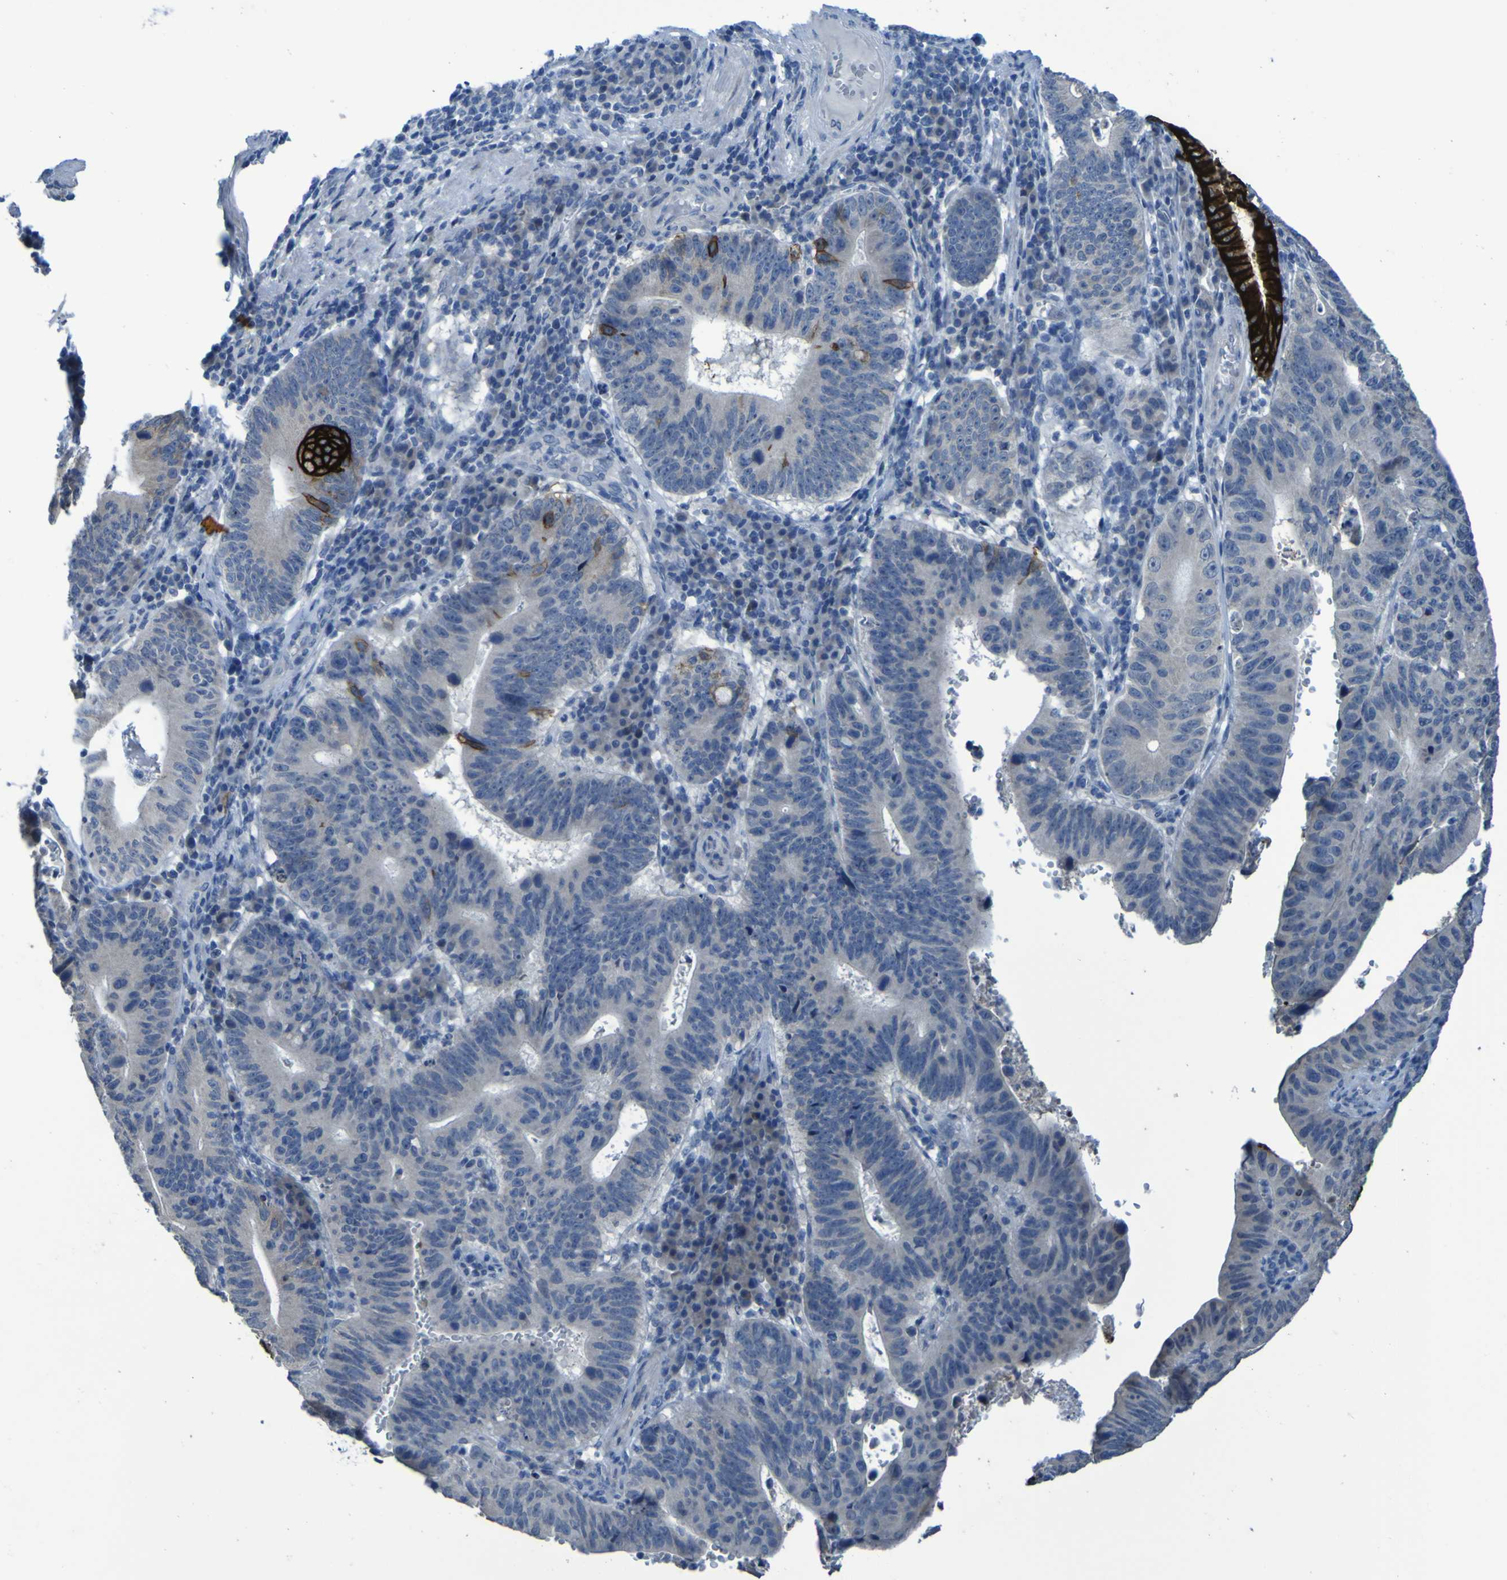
{"staining": {"intensity": "strong", "quantity": "<25%", "location": "cytoplasmic/membranous"}, "tissue": "stomach cancer", "cell_type": "Tumor cells", "image_type": "cancer", "snomed": [{"axis": "morphology", "description": "Adenocarcinoma, NOS"}, {"axis": "topography", "description": "Stomach"}], "caption": "Human stomach cancer stained with a brown dye exhibits strong cytoplasmic/membranous positive positivity in about <25% of tumor cells.", "gene": "CLDN18", "patient": {"sex": "male", "age": 59}}